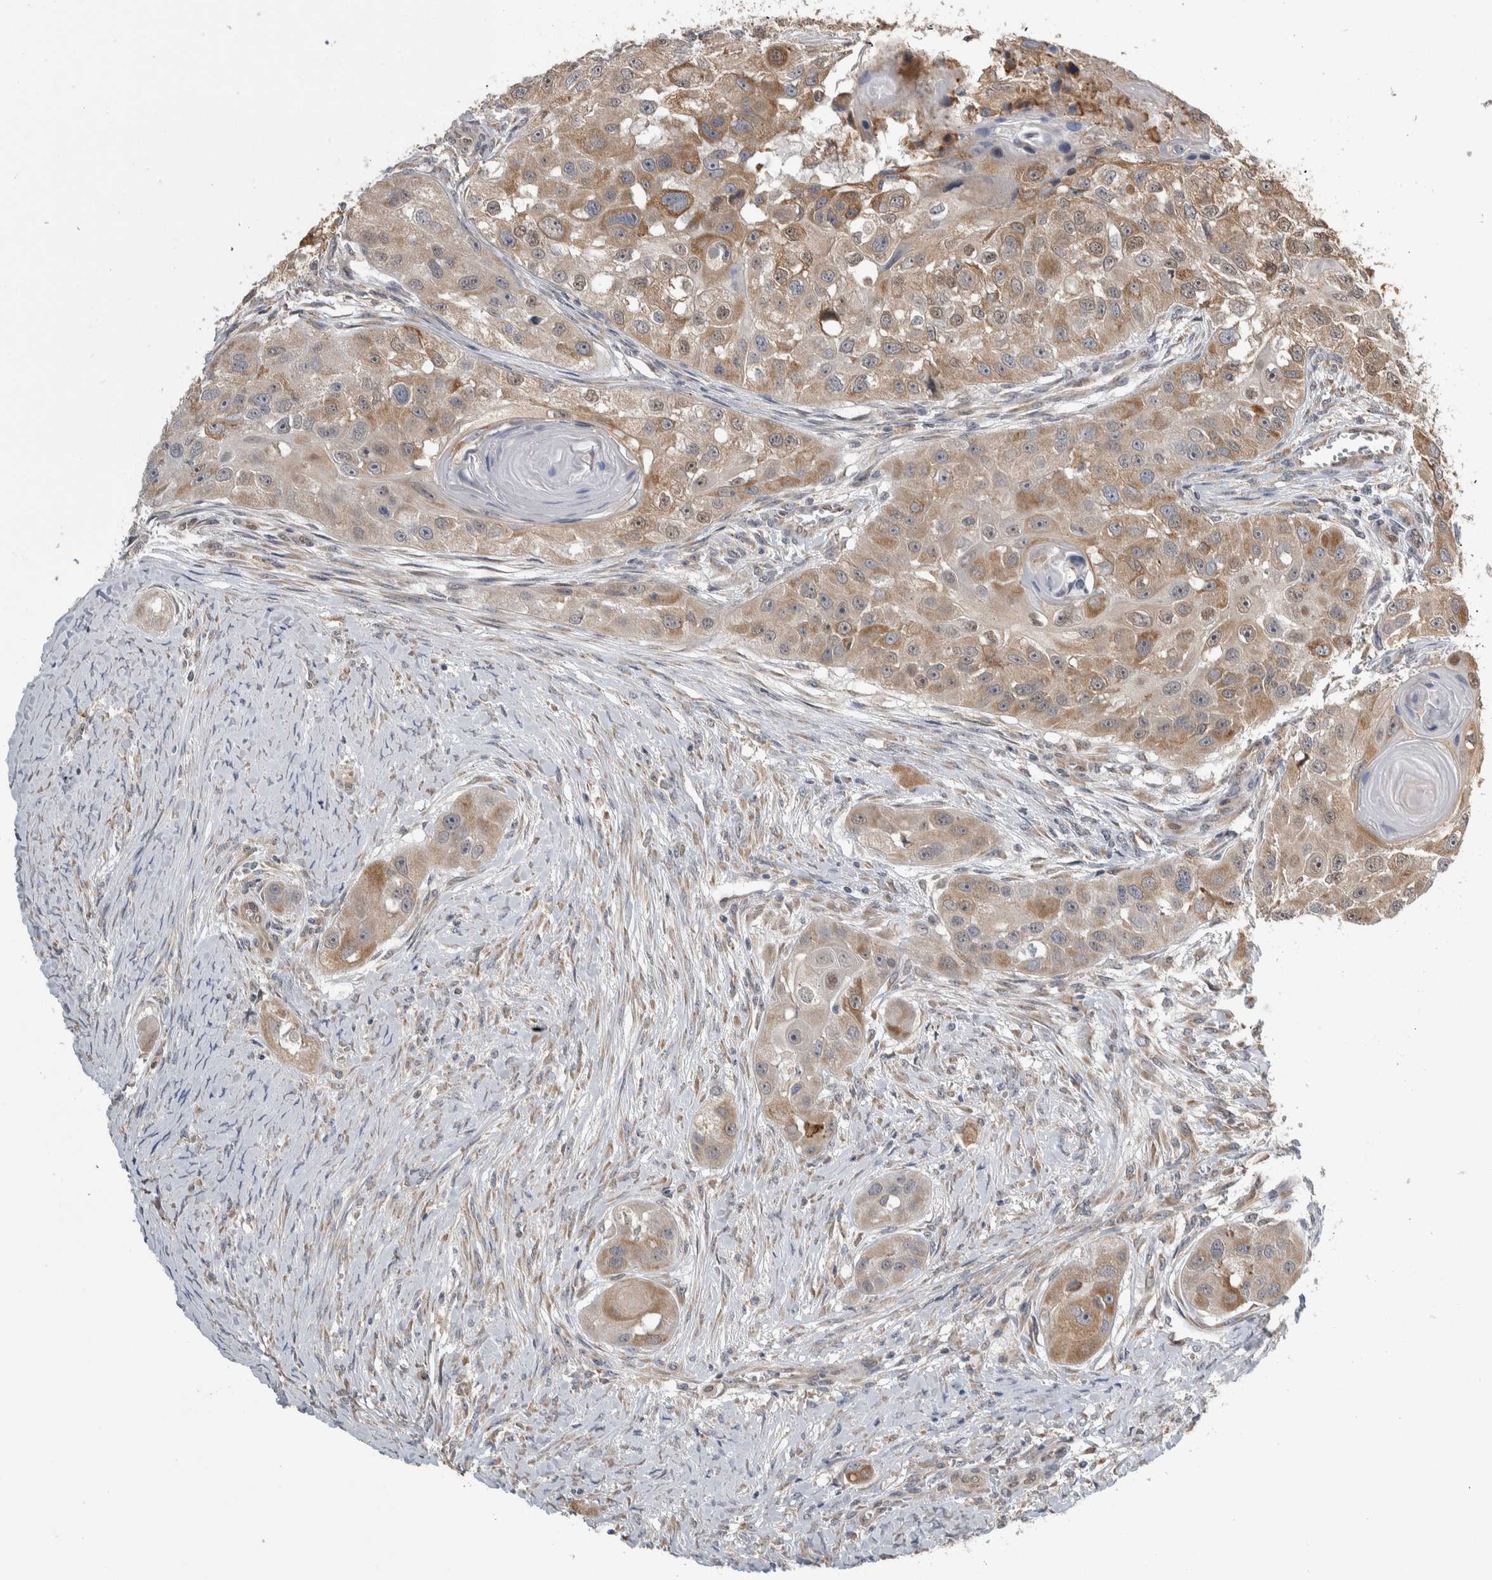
{"staining": {"intensity": "moderate", "quantity": "<25%", "location": "cytoplasmic/membranous,nuclear"}, "tissue": "head and neck cancer", "cell_type": "Tumor cells", "image_type": "cancer", "snomed": [{"axis": "morphology", "description": "Normal tissue, NOS"}, {"axis": "morphology", "description": "Squamous cell carcinoma, NOS"}, {"axis": "topography", "description": "Skeletal muscle"}, {"axis": "topography", "description": "Head-Neck"}], "caption": "This micrograph reveals immunohistochemistry staining of human squamous cell carcinoma (head and neck), with low moderate cytoplasmic/membranous and nuclear positivity in about <25% of tumor cells.", "gene": "PRDM4", "patient": {"sex": "male", "age": 51}}